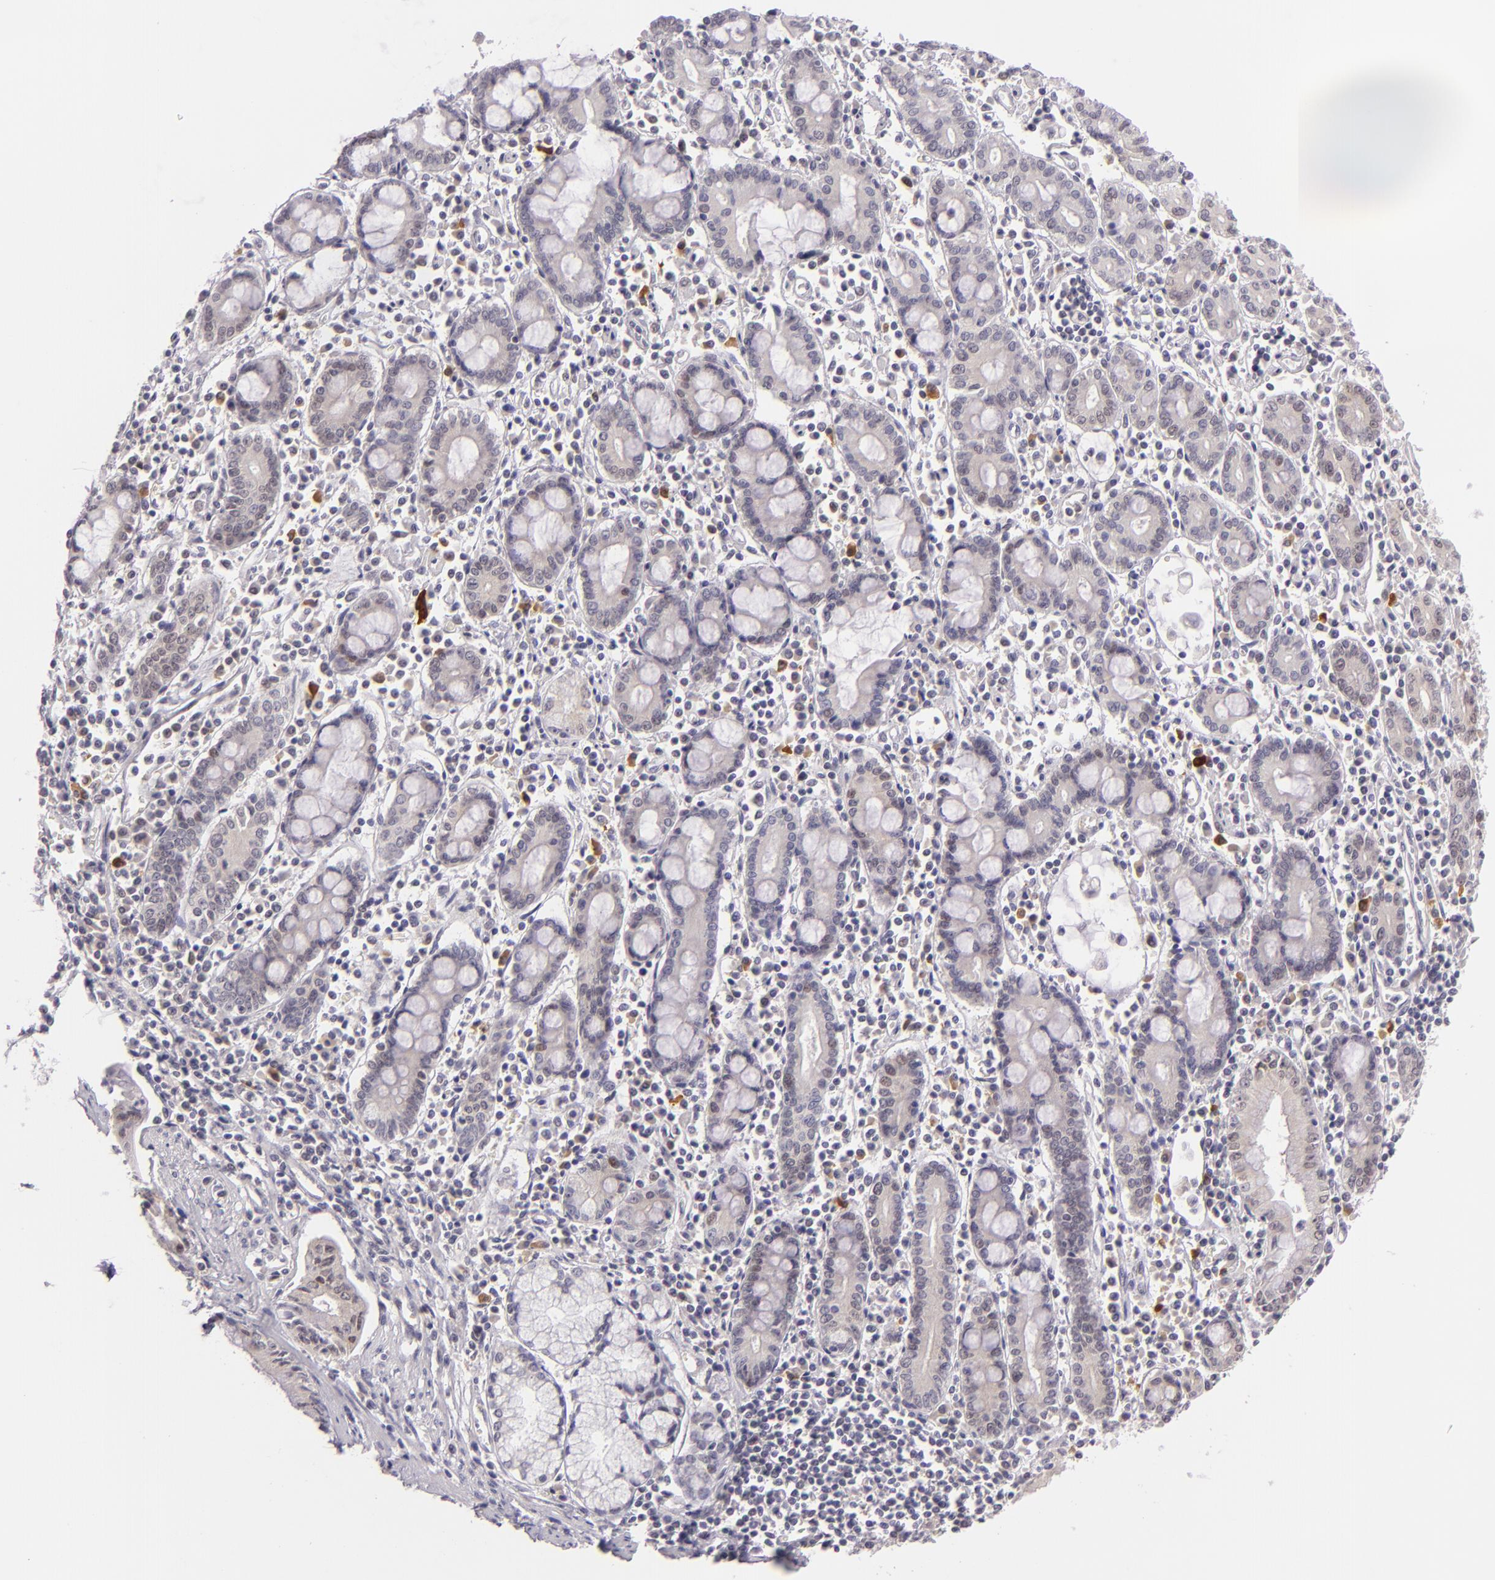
{"staining": {"intensity": "negative", "quantity": "none", "location": "none"}, "tissue": "pancreatic cancer", "cell_type": "Tumor cells", "image_type": "cancer", "snomed": [{"axis": "morphology", "description": "Adenocarcinoma, NOS"}, {"axis": "topography", "description": "Pancreas"}], "caption": "Tumor cells show no significant staining in pancreatic adenocarcinoma. Brightfield microscopy of immunohistochemistry stained with DAB (brown) and hematoxylin (blue), captured at high magnification.", "gene": "CSE1L", "patient": {"sex": "male", "age": 59}}